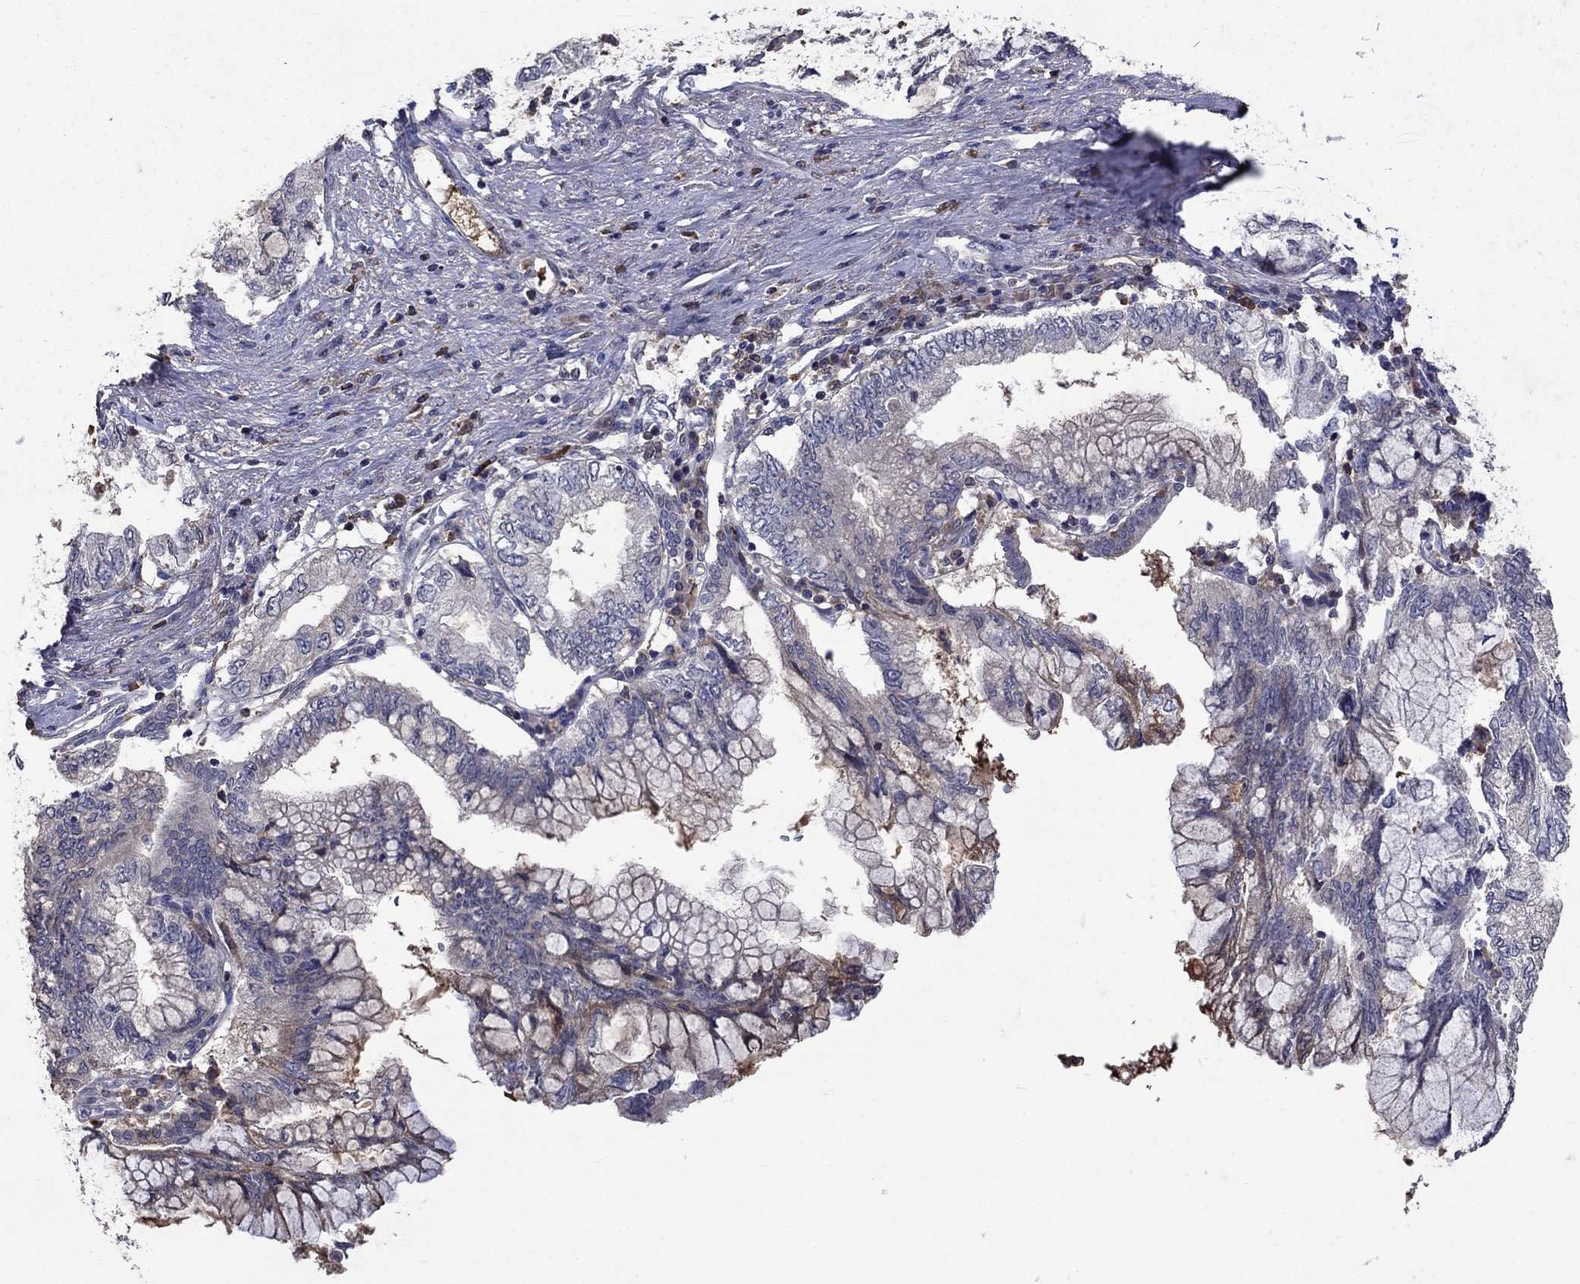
{"staining": {"intensity": "weak", "quantity": "<25%", "location": "cytoplasmic/membranous"}, "tissue": "pancreatic cancer", "cell_type": "Tumor cells", "image_type": "cancer", "snomed": [{"axis": "morphology", "description": "Adenocarcinoma, NOS"}, {"axis": "topography", "description": "Pancreas"}], "caption": "Protein analysis of pancreatic cancer (adenocarcinoma) displays no significant positivity in tumor cells.", "gene": "NPC2", "patient": {"sex": "female", "age": 73}}